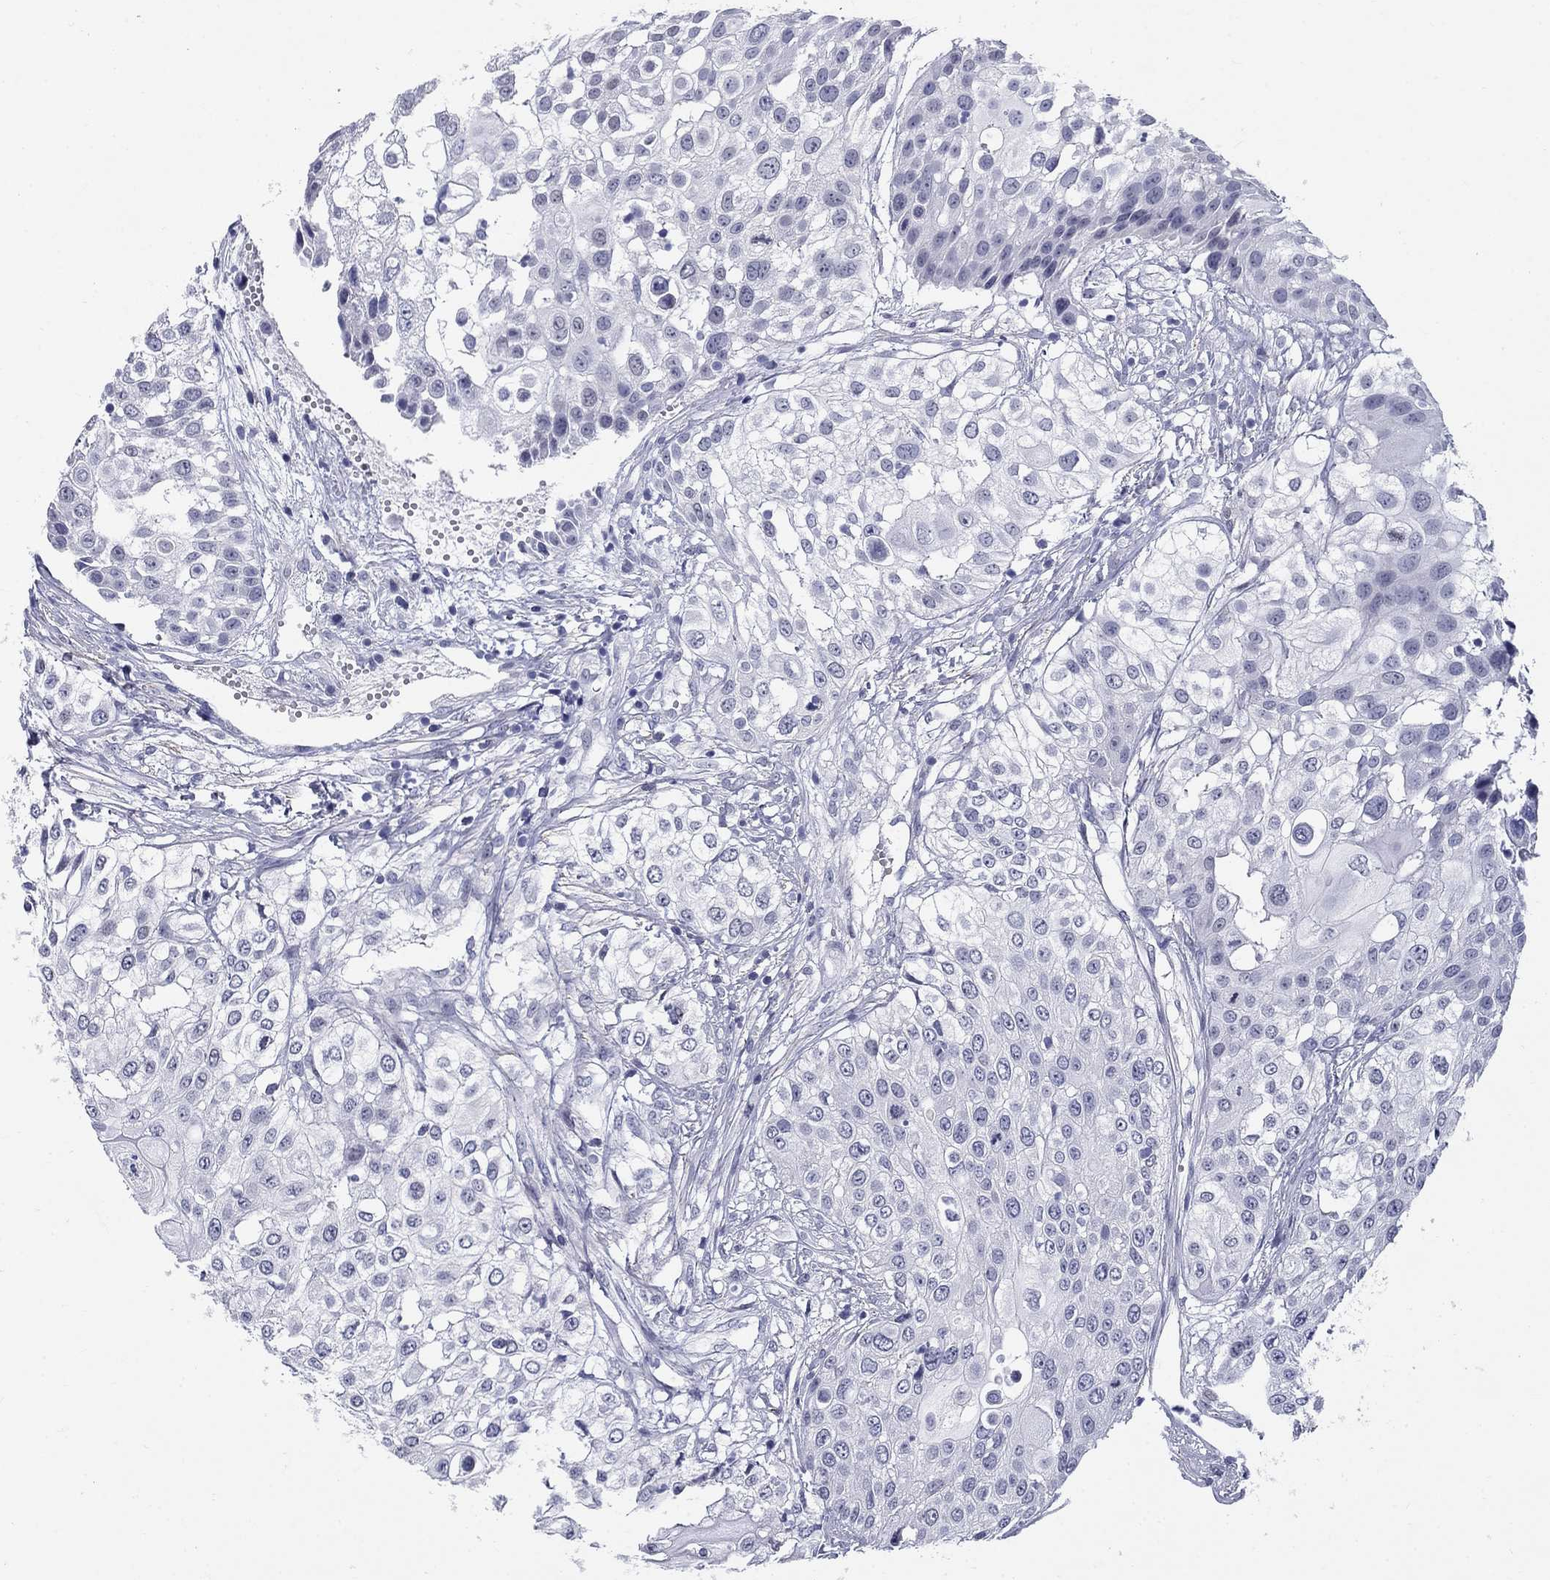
{"staining": {"intensity": "negative", "quantity": "none", "location": "none"}, "tissue": "urothelial cancer", "cell_type": "Tumor cells", "image_type": "cancer", "snomed": [{"axis": "morphology", "description": "Urothelial carcinoma, High grade"}, {"axis": "topography", "description": "Urinary bladder"}], "caption": "Human urothelial carcinoma (high-grade) stained for a protein using immunohistochemistry (IHC) demonstrates no positivity in tumor cells.", "gene": "C4orf19", "patient": {"sex": "female", "age": 79}}